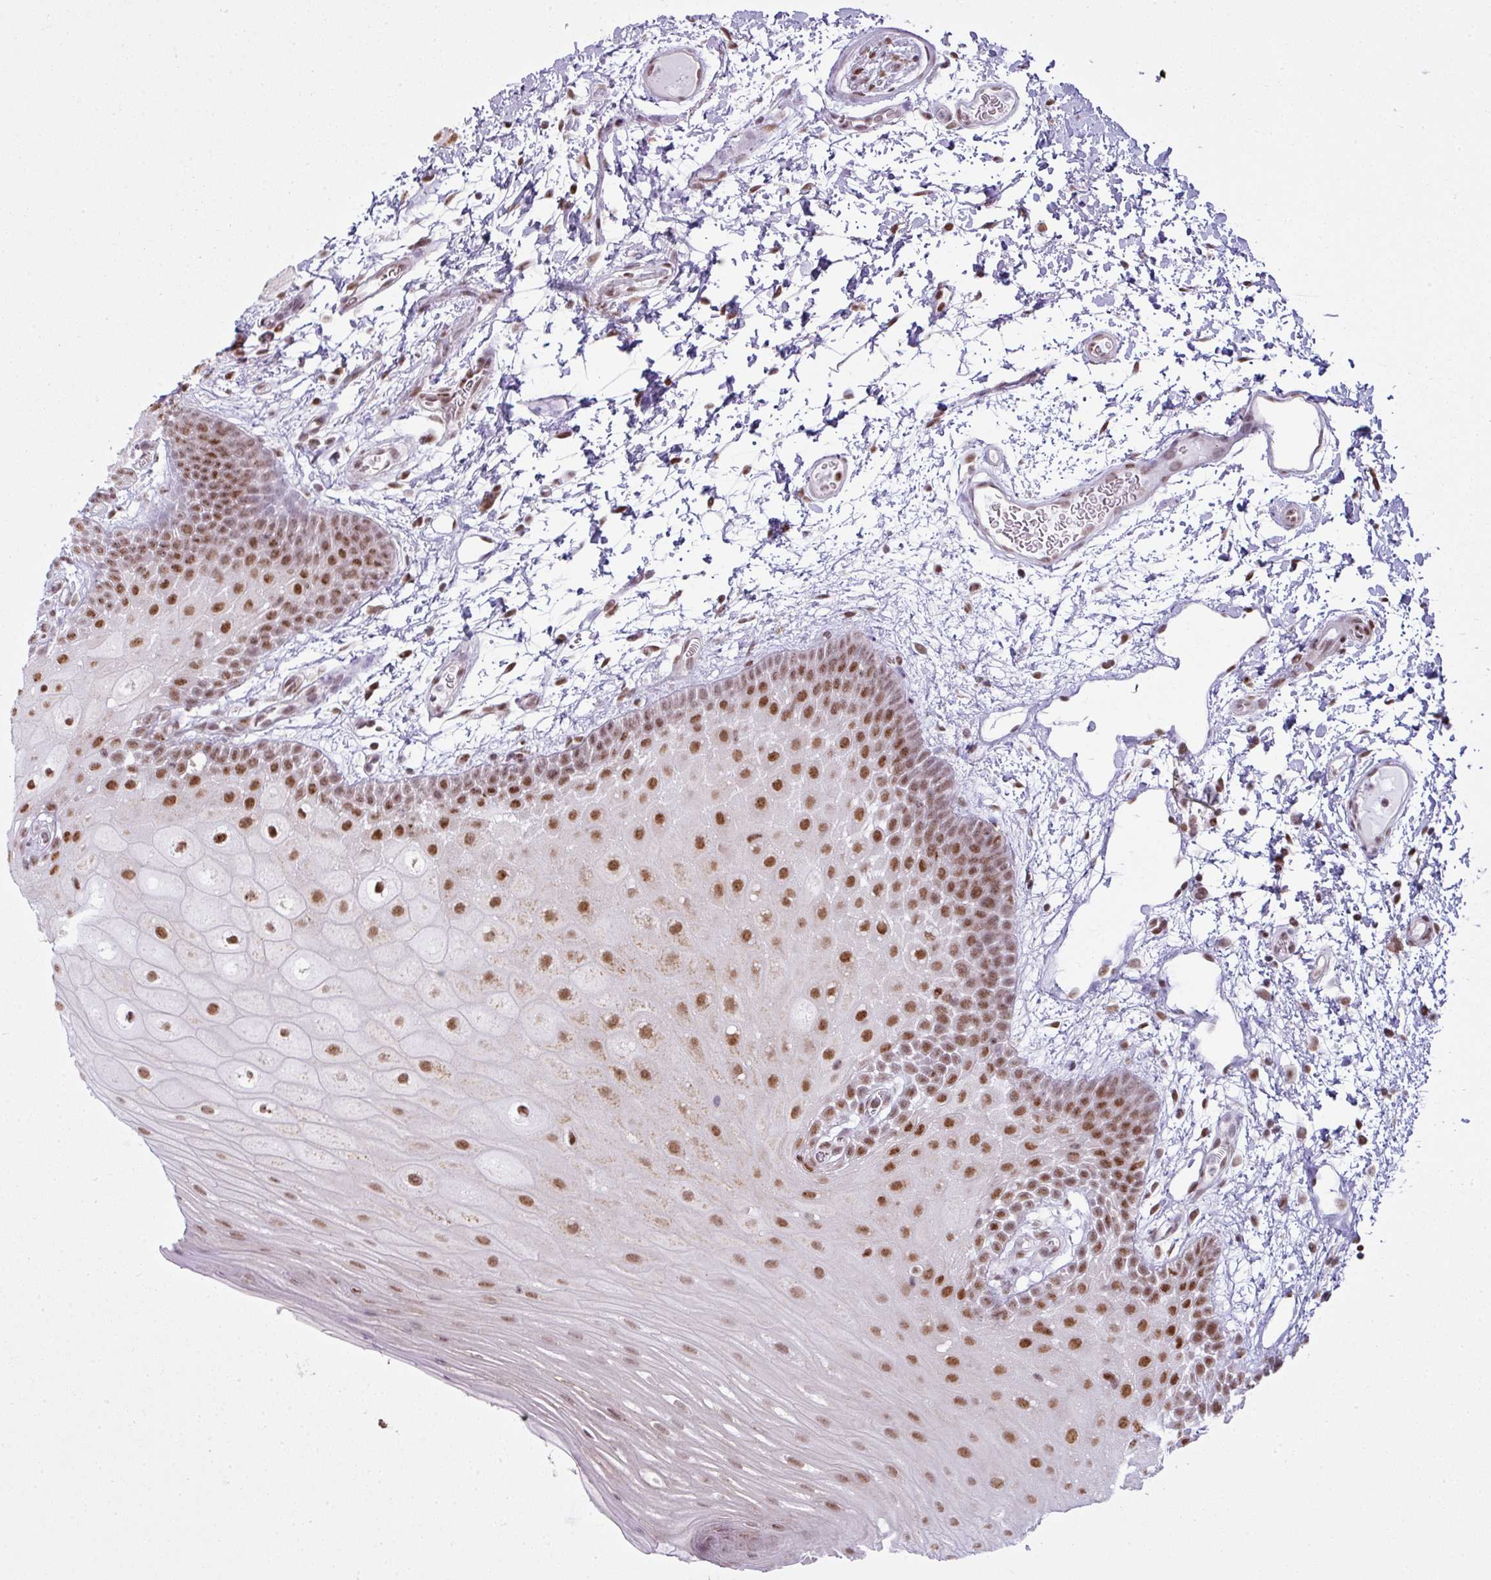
{"staining": {"intensity": "moderate", "quantity": ">75%", "location": "nuclear"}, "tissue": "oral mucosa", "cell_type": "Squamous epithelial cells", "image_type": "normal", "snomed": [{"axis": "morphology", "description": "Normal tissue, NOS"}, {"axis": "morphology", "description": "Squamous cell carcinoma, NOS"}, {"axis": "topography", "description": "Oral tissue"}, {"axis": "topography", "description": "Tounge, NOS"}, {"axis": "topography", "description": "Head-Neck"}], "caption": "Protein staining by IHC exhibits moderate nuclear expression in about >75% of squamous epithelial cells in unremarkable oral mucosa.", "gene": "ARL6IP4", "patient": {"sex": "male", "age": 76}}